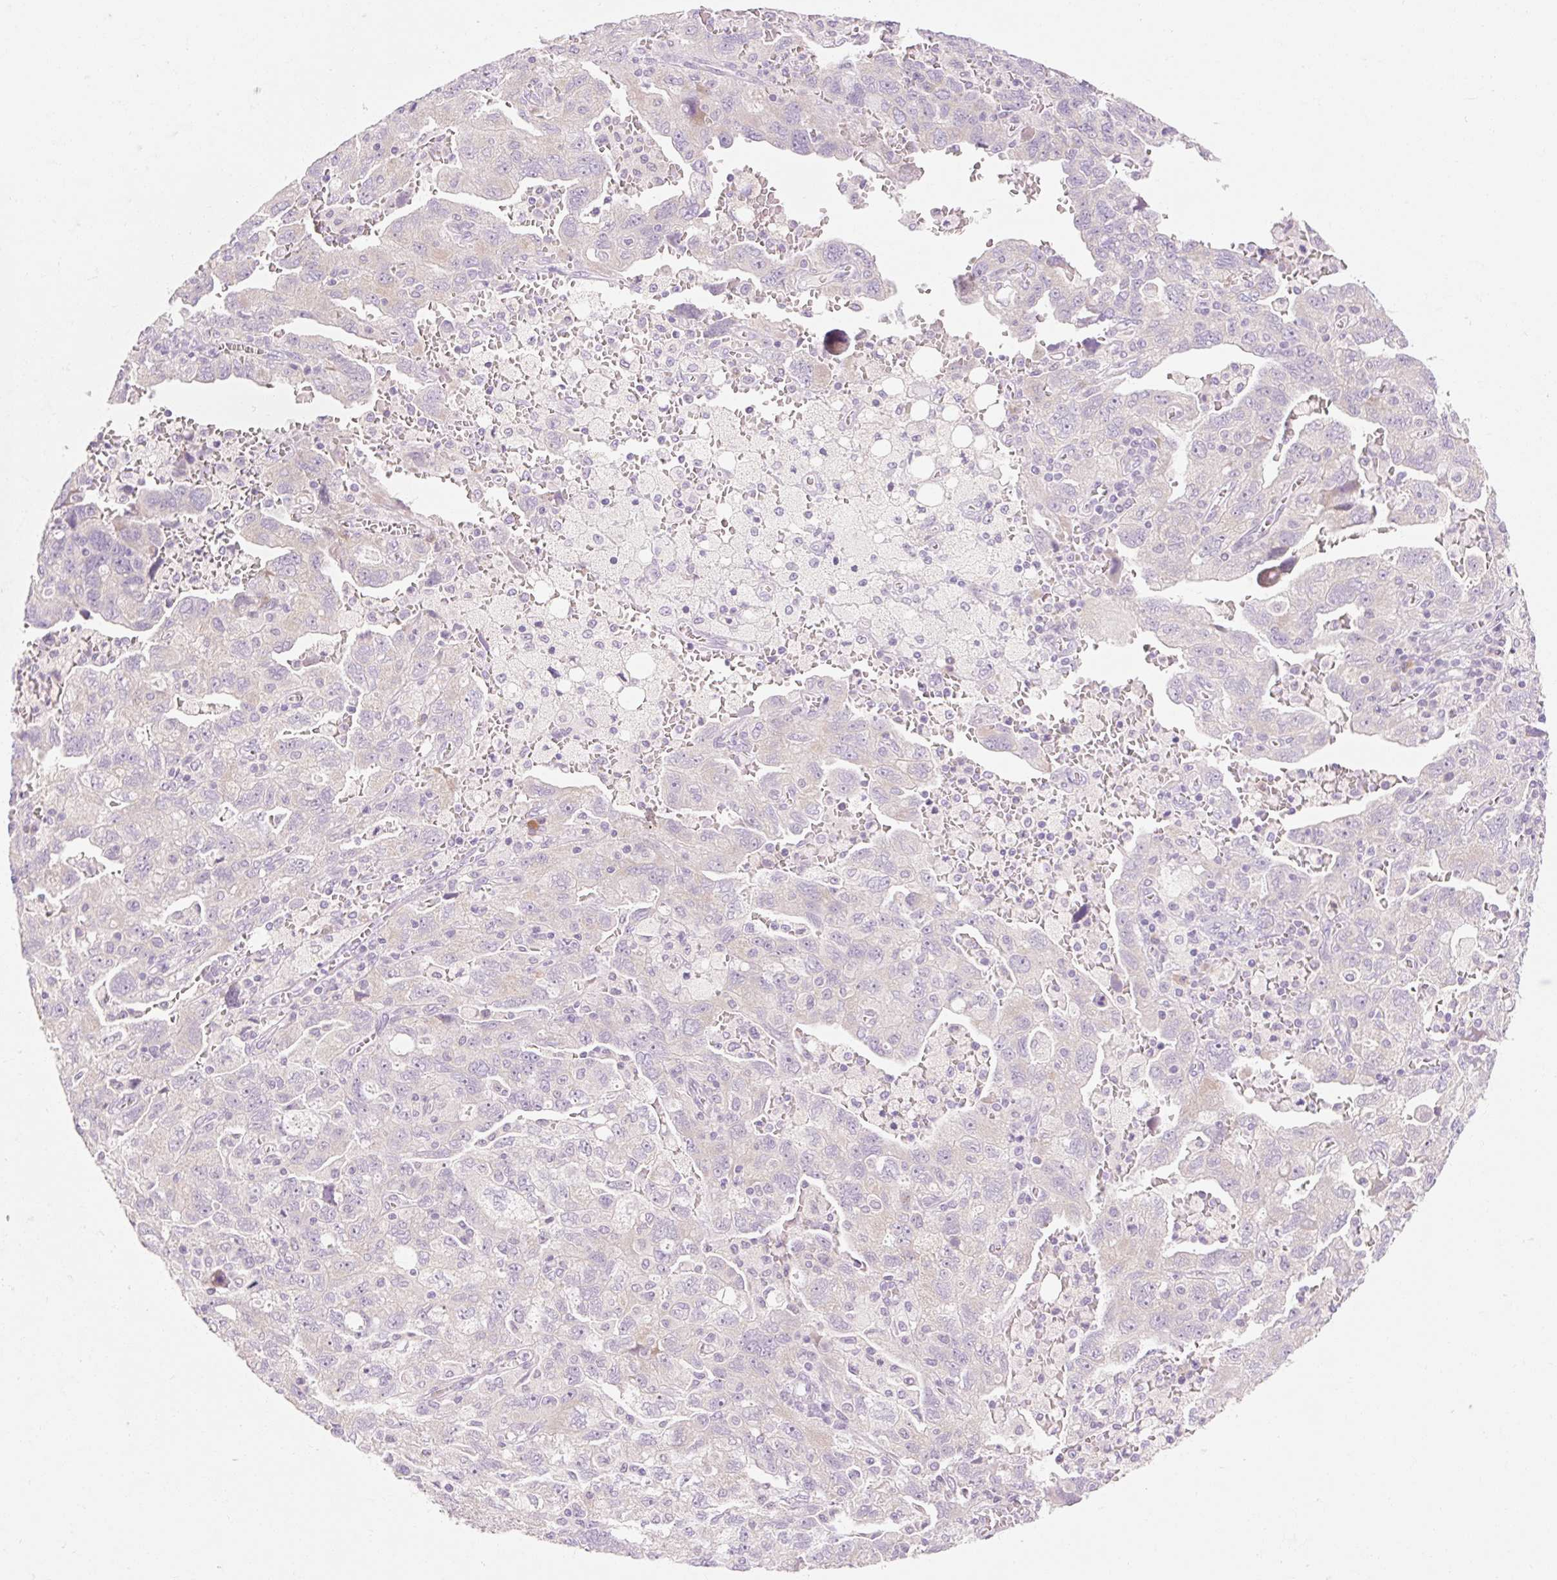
{"staining": {"intensity": "negative", "quantity": "none", "location": "none"}, "tissue": "ovarian cancer", "cell_type": "Tumor cells", "image_type": "cancer", "snomed": [{"axis": "morphology", "description": "Carcinoma, NOS"}, {"axis": "morphology", "description": "Cystadenocarcinoma, serous, NOS"}, {"axis": "topography", "description": "Ovary"}], "caption": "Immunohistochemistry (IHC) photomicrograph of neoplastic tissue: ovarian cancer stained with DAB (3,3'-diaminobenzidine) exhibits no significant protein expression in tumor cells.", "gene": "MYO1D", "patient": {"sex": "female", "age": 69}}